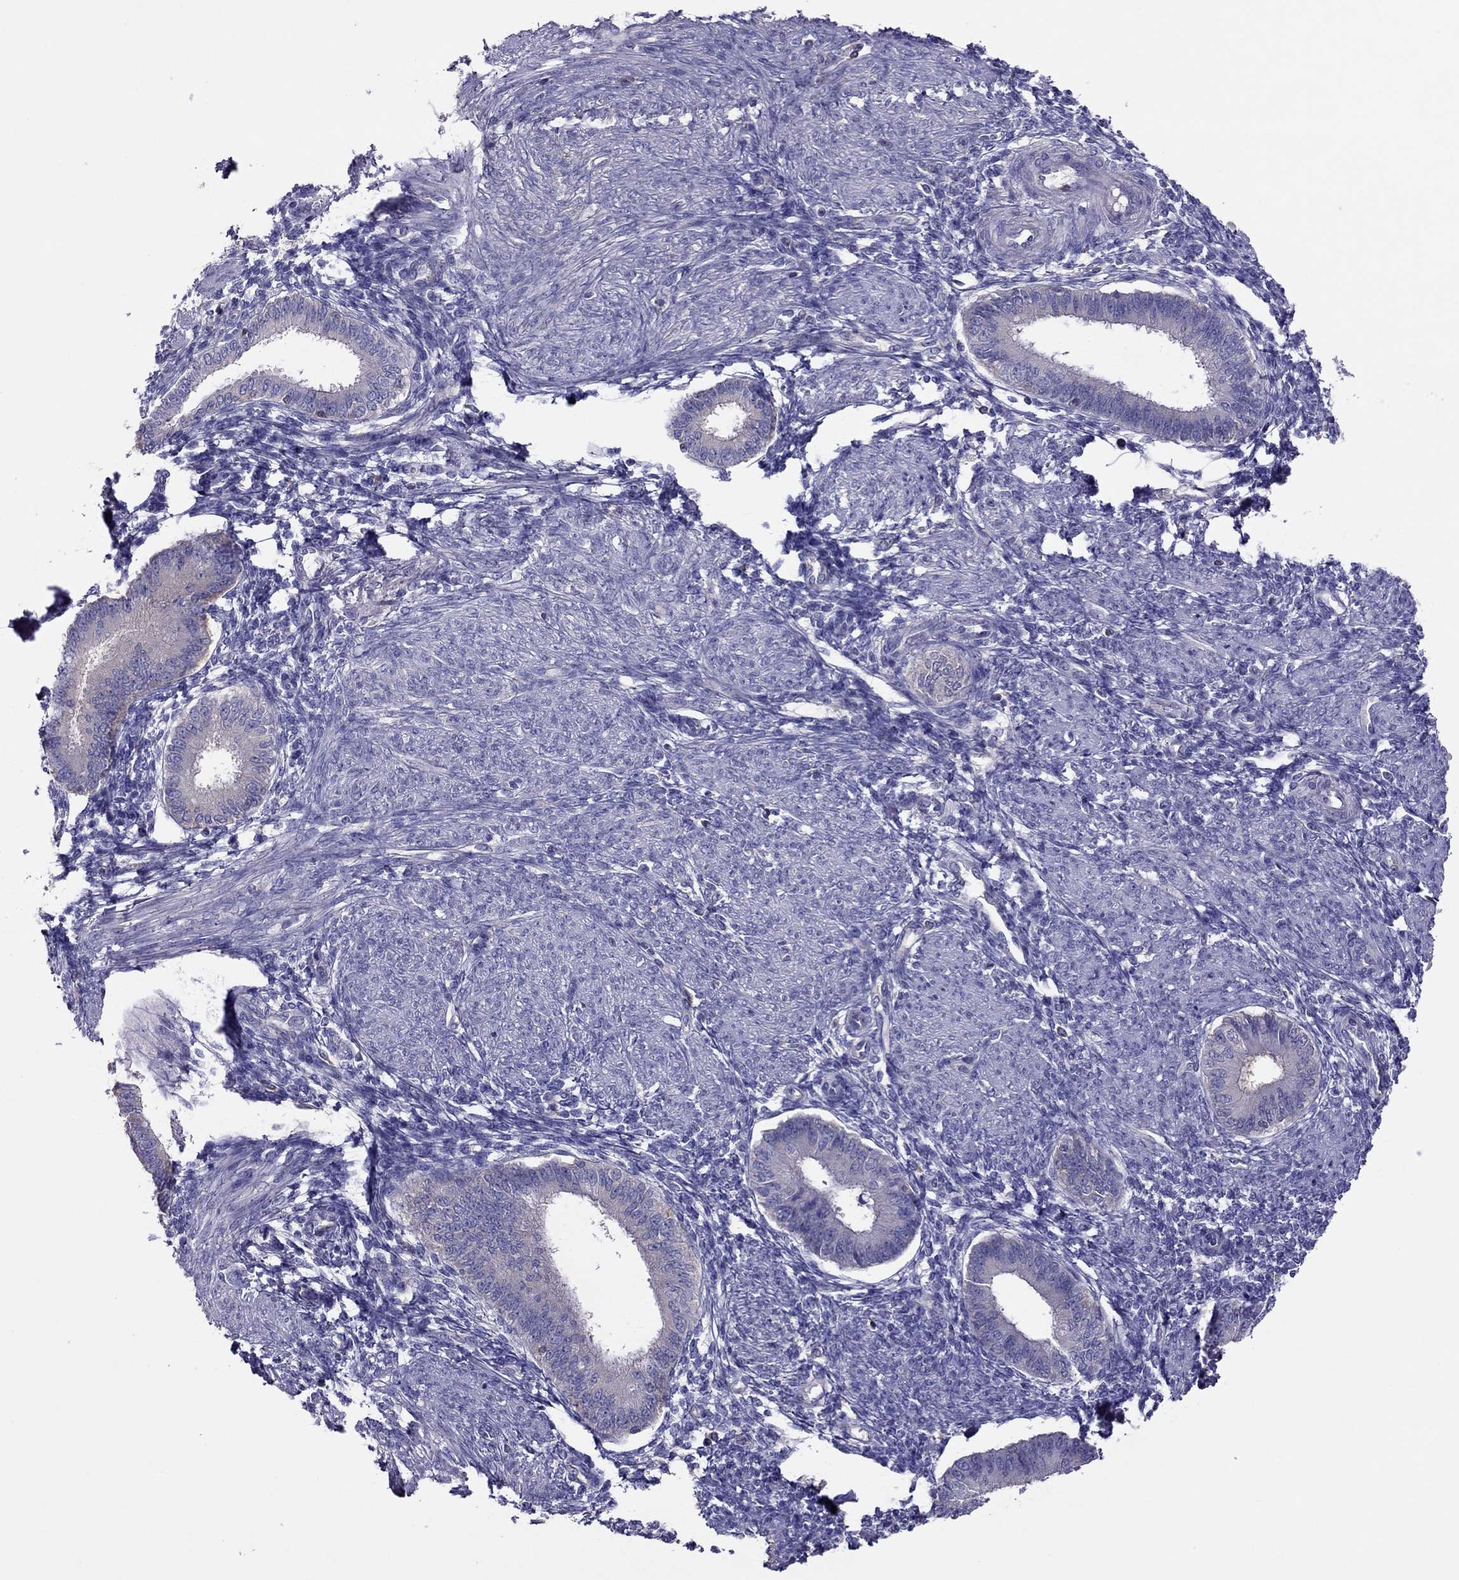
{"staining": {"intensity": "negative", "quantity": "none", "location": "none"}, "tissue": "endometrium", "cell_type": "Cells in endometrial stroma", "image_type": "normal", "snomed": [{"axis": "morphology", "description": "Normal tissue, NOS"}, {"axis": "topography", "description": "Endometrium"}], "caption": "Immunohistochemistry image of unremarkable endometrium stained for a protein (brown), which exhibits no expression in cells in endometrial stroma. (DAB immunohistochemistry, high magnification).", "gene": "TEX22", "patient": {"sex": "female", "age": 39}}